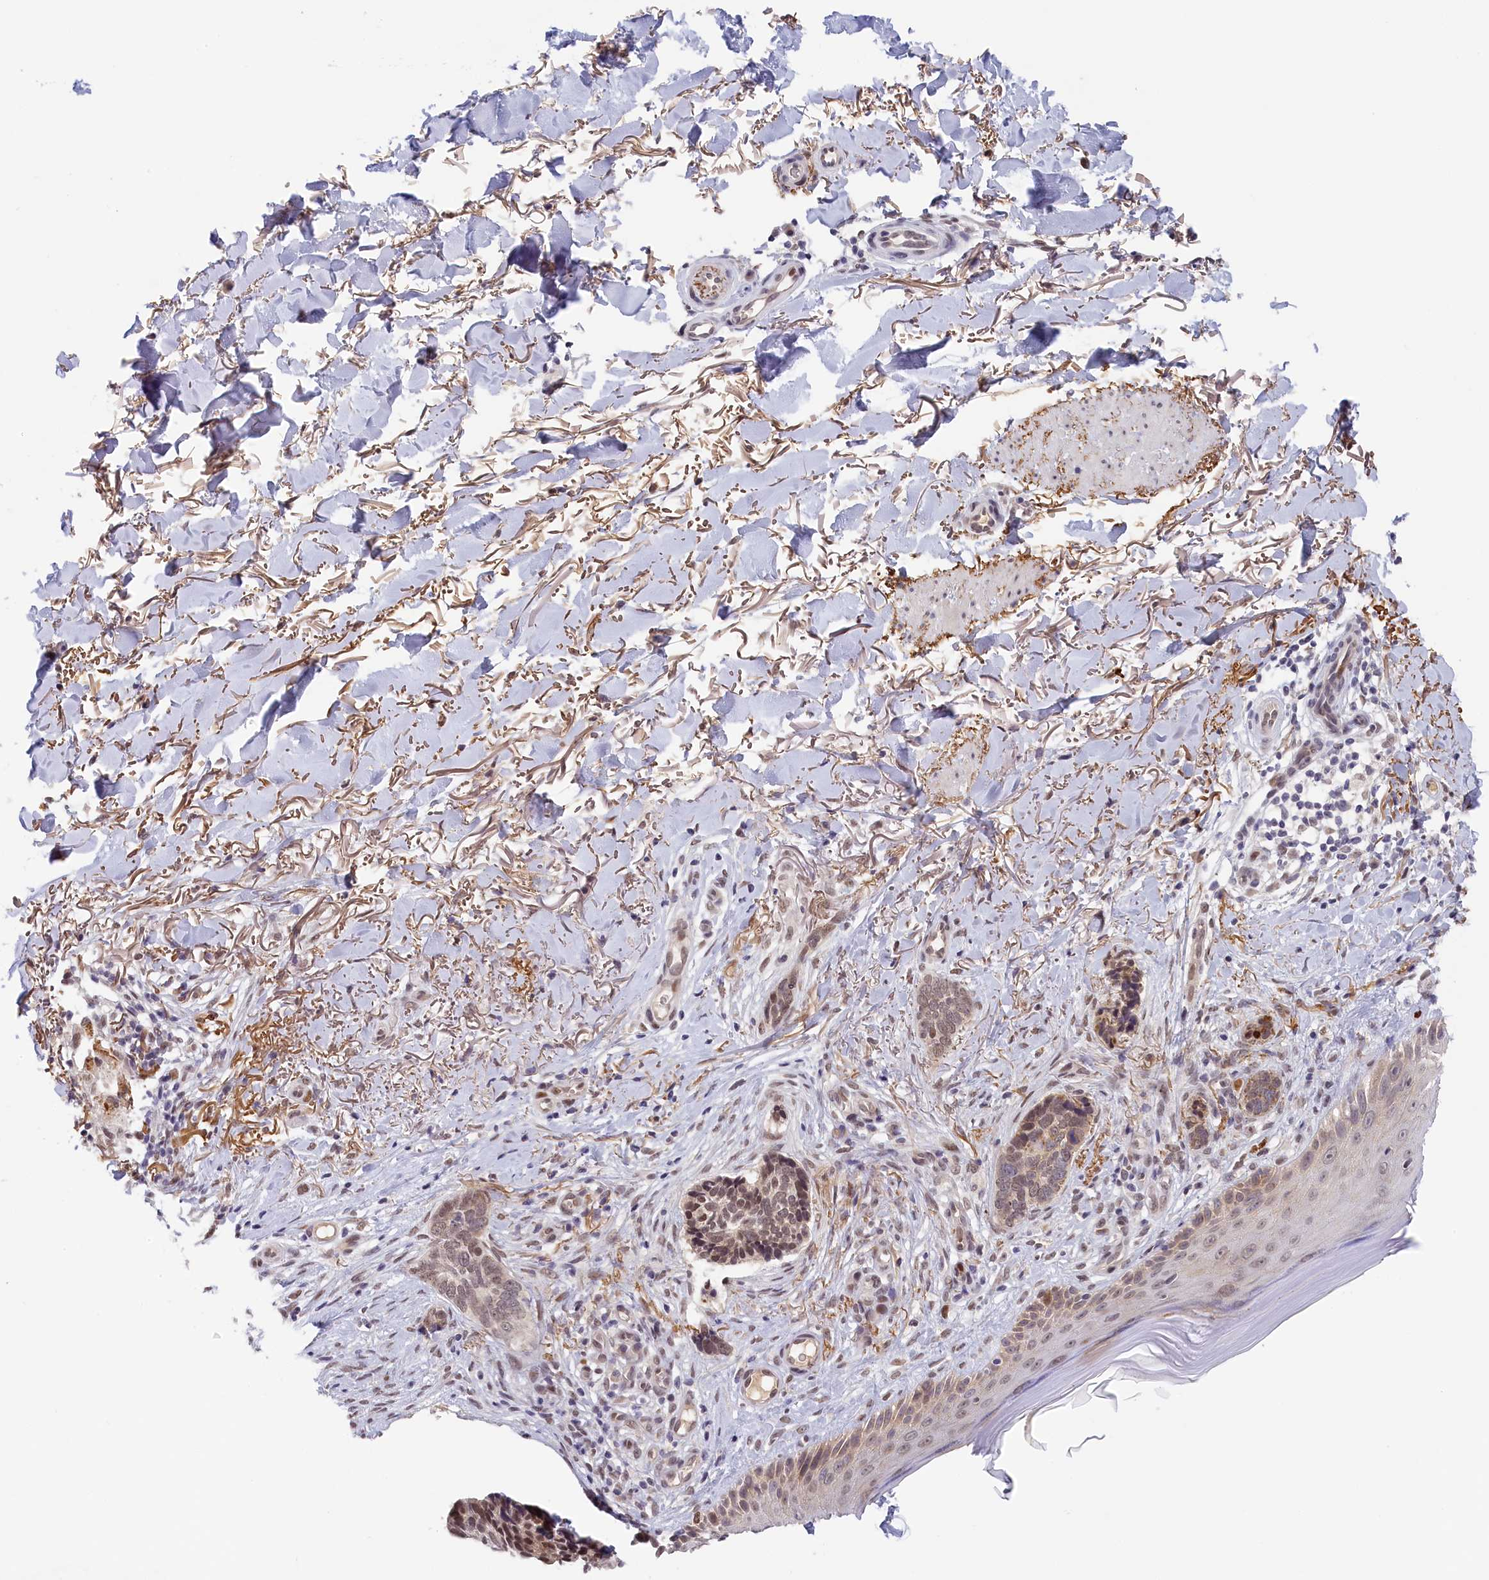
{"staining": {"intensity": "weak", "quantity": "25%-75%", "location": "nuclear"}, "tissue": "skin cancer", "cell_type": "Tumor cells", "image_type": "cancer", "snomed": [{"axis": "morphology", "description": "Normal tissue, NOS"}, {"axis": "morphology", "description": "Basal cell carcinoma"}, {"axis": "topography", "description": "Skin"}], "caption": "Immunohistochemical staining of human skin basal cell carcinoma demonstrates low levels of weak nuclear protein positivity in about 25%-75% of tumor cells.", "gene": "SEC31B", "patient": {"sex": "female", "age": 67}}